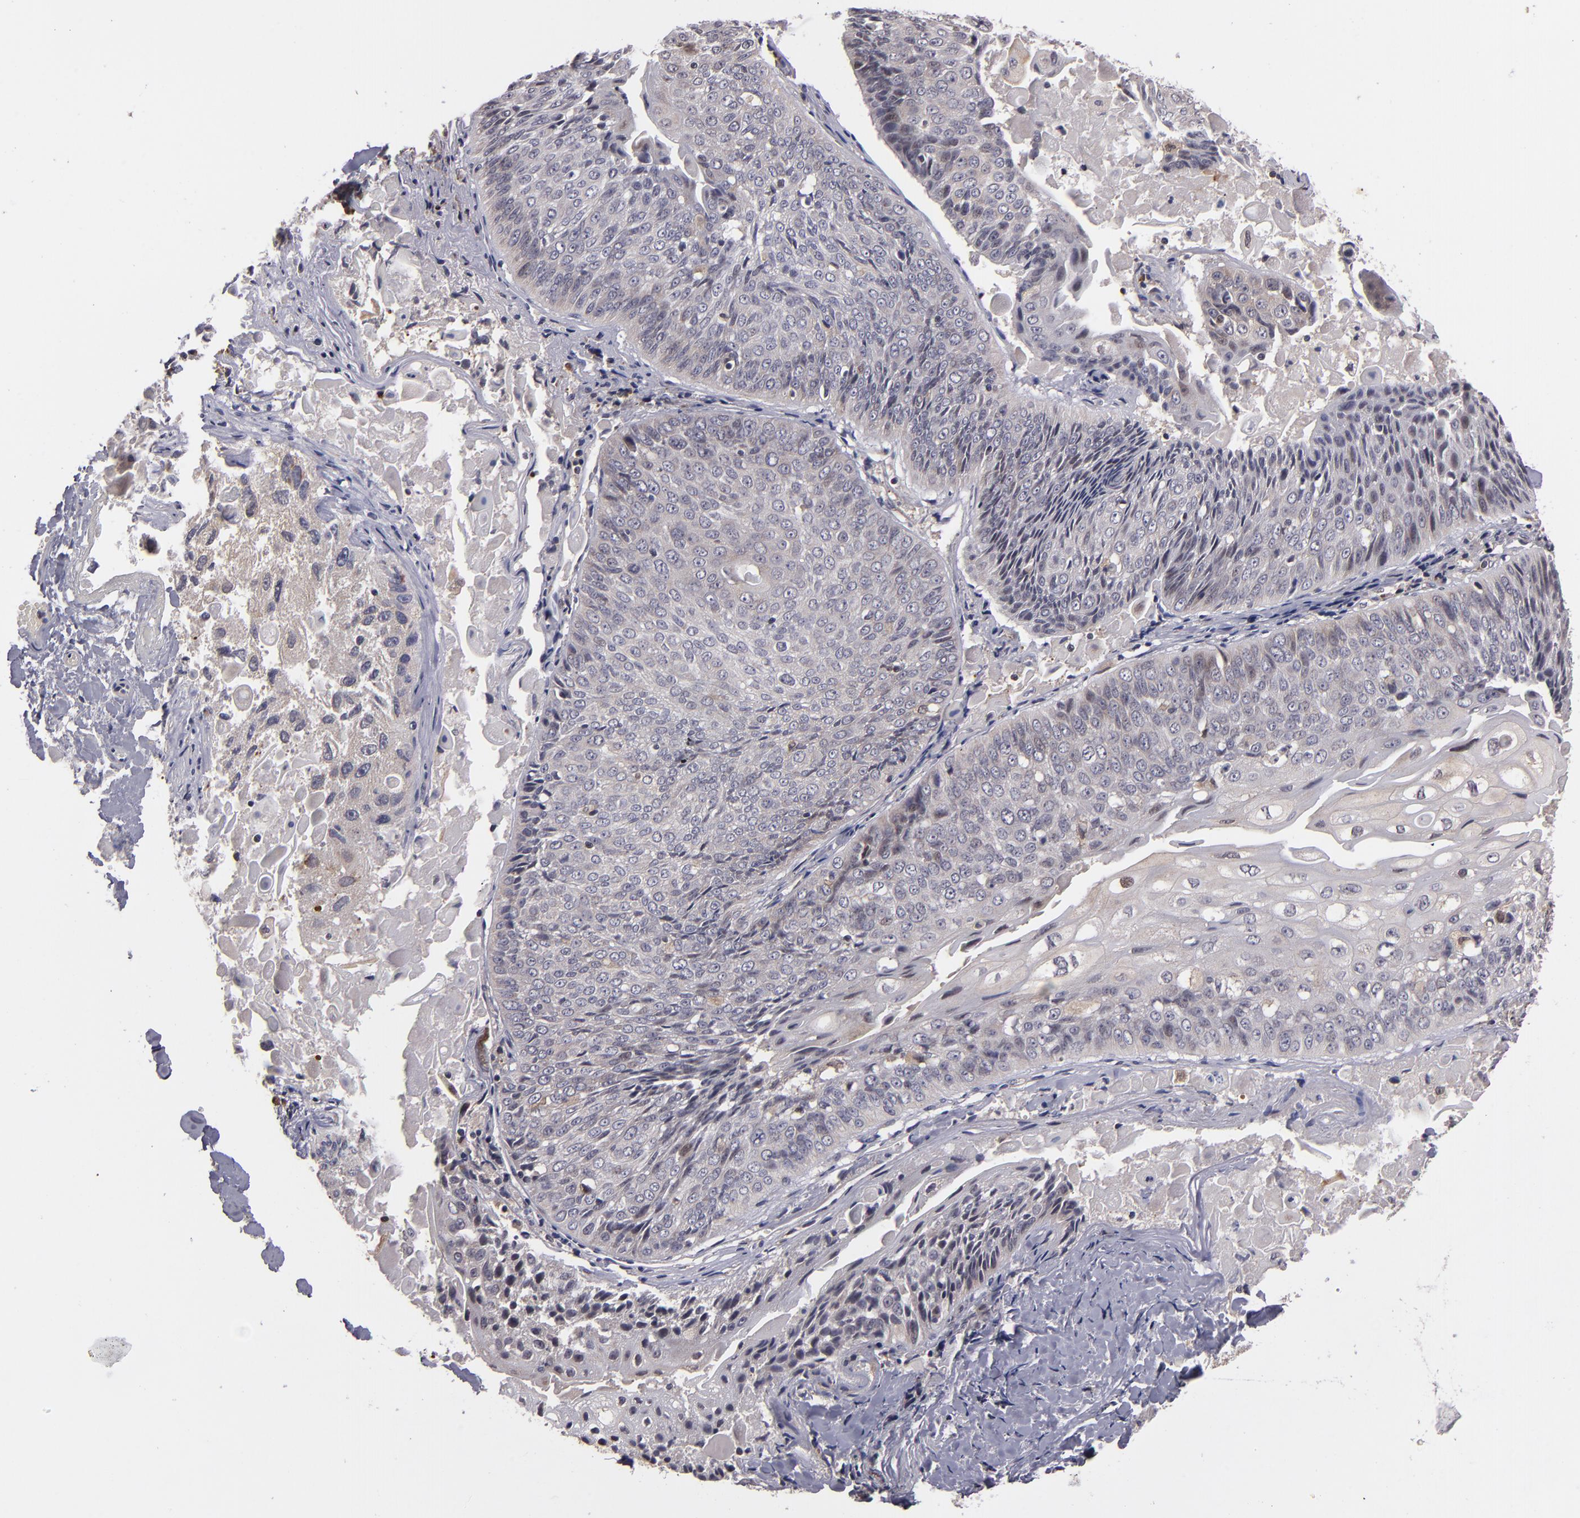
{"staining": {"intensity": "negative", "quantity": "none", "location": "none"}, "tissue": "lung cancer", "cell_type": "Tumor cells", "image_type": "cancer", "snomed": [{"axis": "morphology", "description": "Adenocarcinoma, NOS"}, {"axis": "topography", "description": "Lung"}], "caption": "A micrograph of human adenocarcinoma (lung) is negative for staining in tumor cells. (Brightfield microscopy of DAB immunohistochemistry at high magnification).", "gene": "CASP1", "patient": {"sex": "male", "age": 60}}